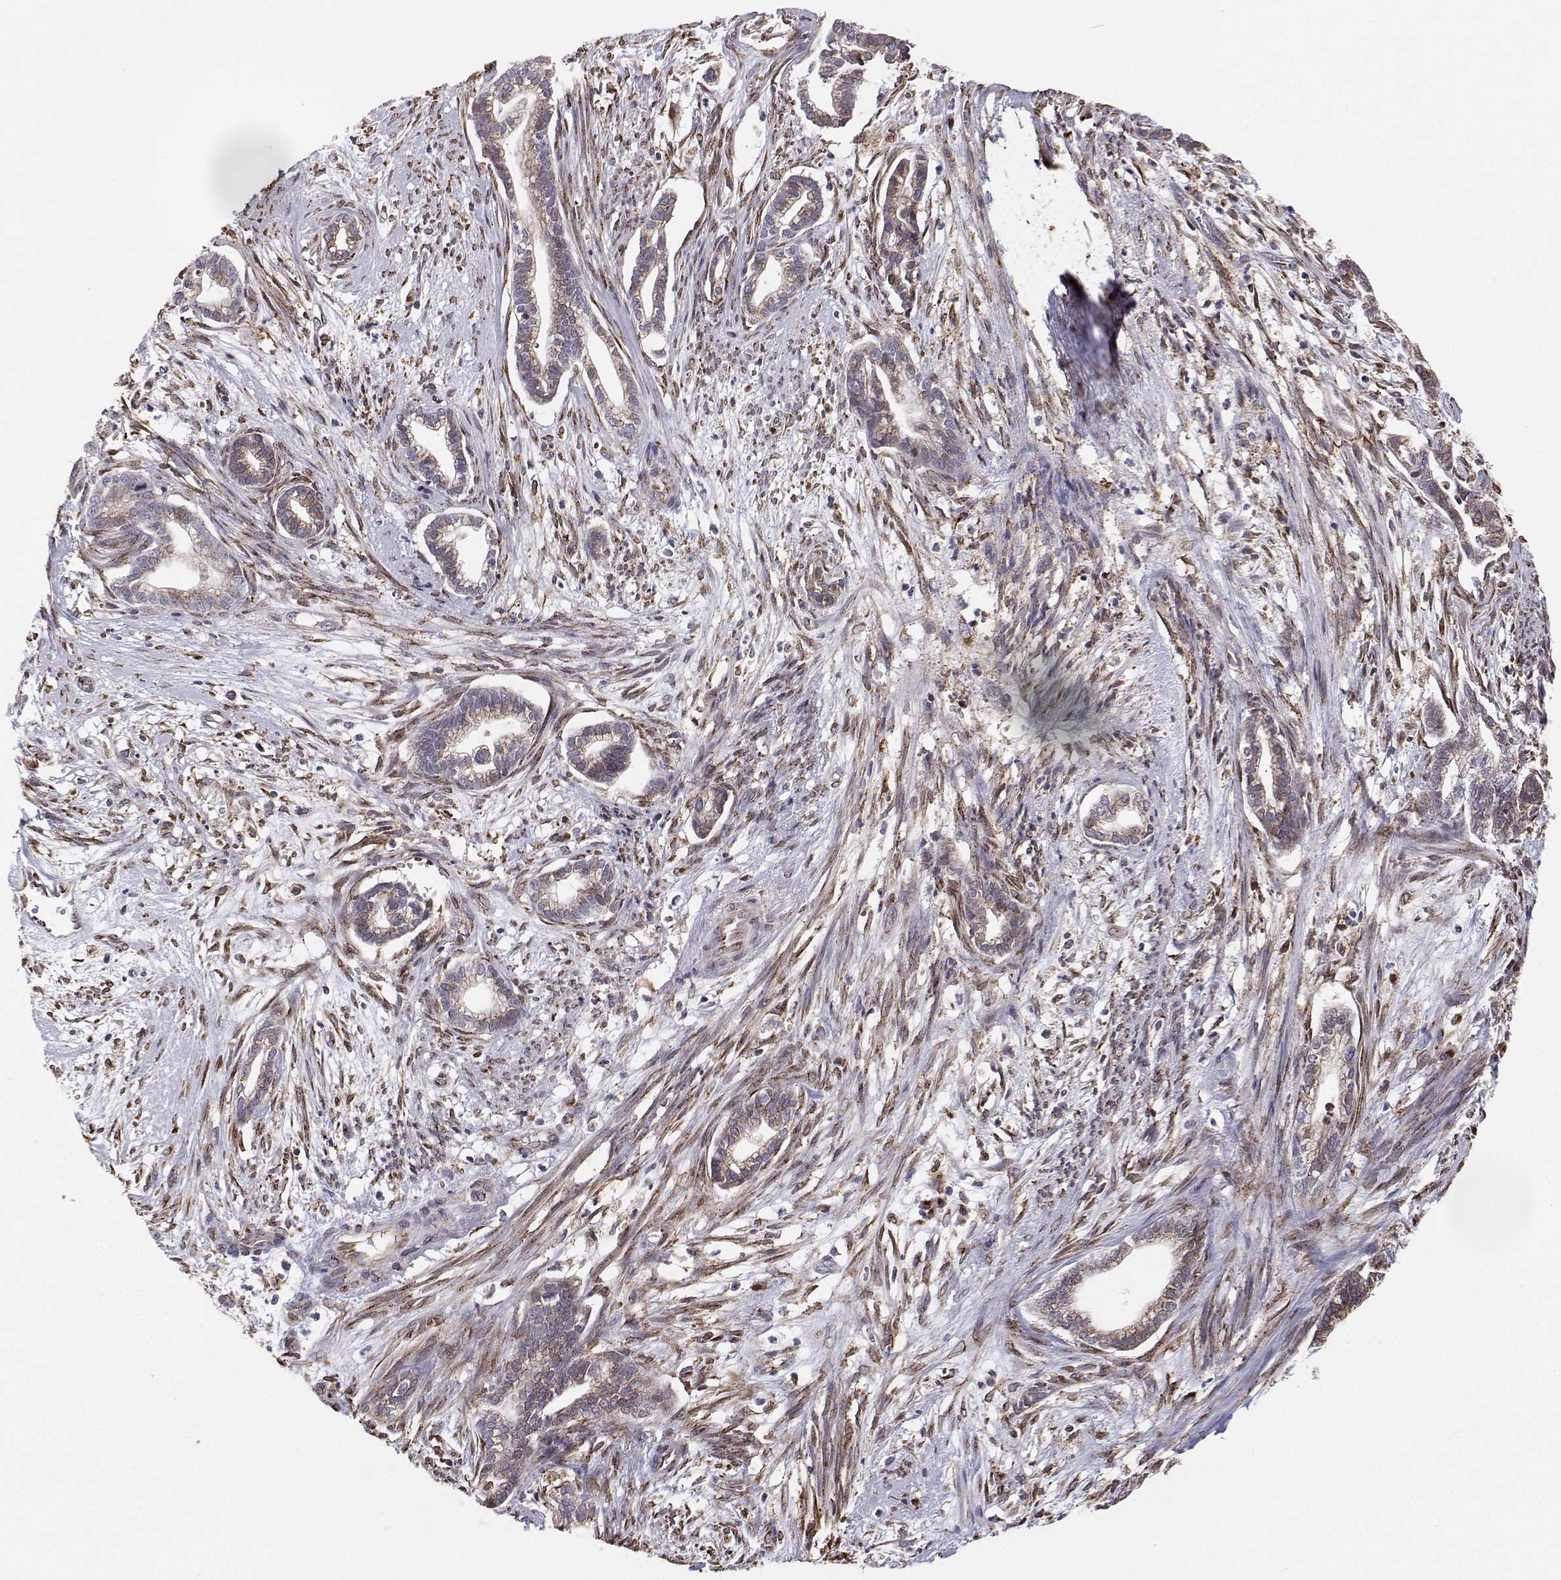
{"staining": {"intensity": "moderate", "quantity": "<25%", "location": "cytoplasmic/membranous"}, "tissue": "cervical cancer", "cell_type": "Tumor cells", "image_type": "cancer", "snomed": [{"axis": "morphology", "description": "Adenocarcinoma, NOS"}, {"axis": "topography", "description": "Cervix"}], "caption": "A histopathology image showing moderate cytoplasmic/membranous positivity in about <25% of tumor cells in adenocarcinoma (cervical), as visualized by brown immunohistochemical staining.", "gene": "STARD13", "patient": {"sex": "female", "age": 62}}